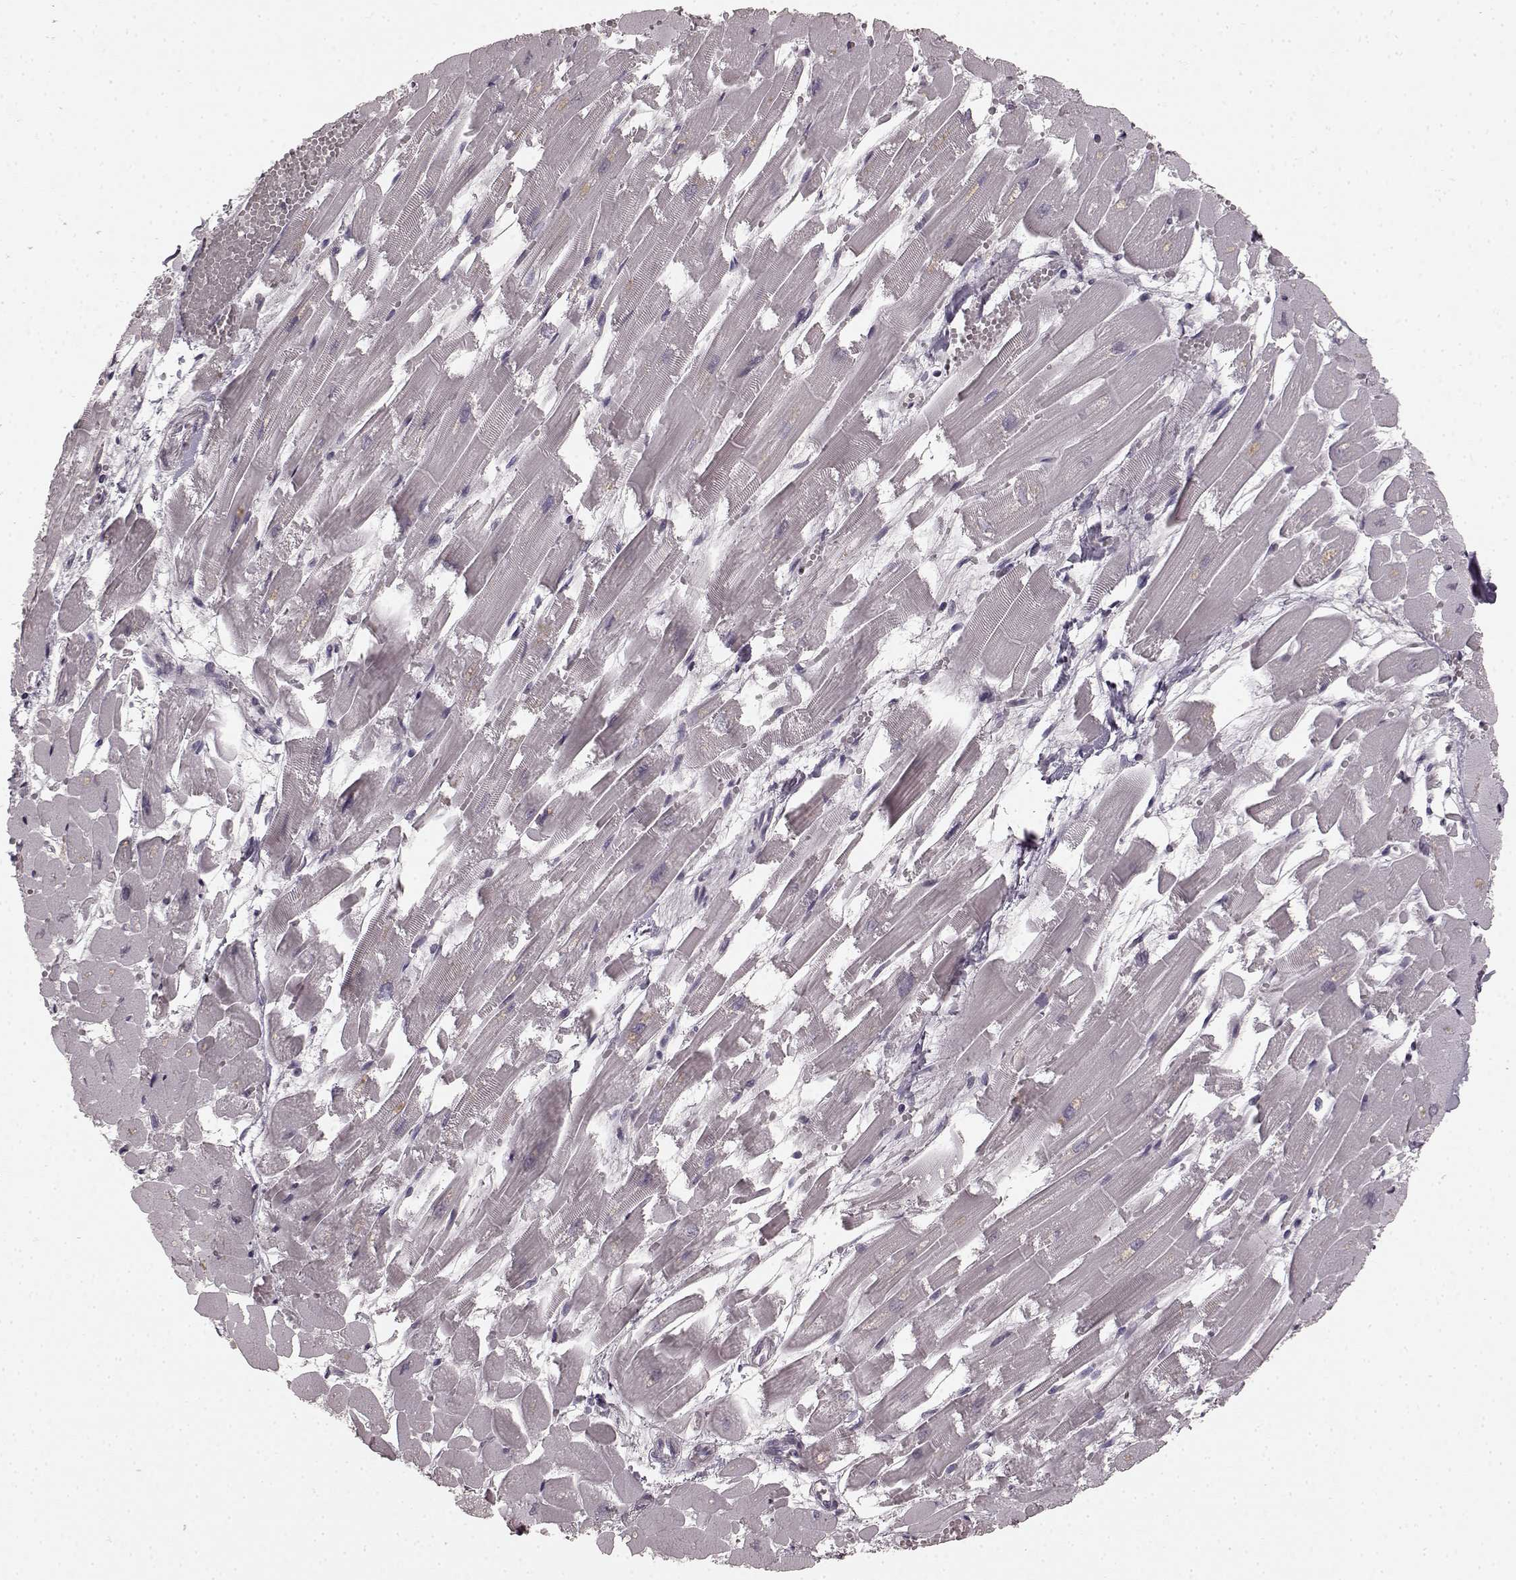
{"staining": {"intensity": "moderate", "quantity": "<25%", "location": "nuclear"}, "tissue": "heart muscle", "cell_type": "Cardiomyocytes", "image_type": "normal", "snomed": [{"axis": "morphology", "description": "Normal tissue, NOS"}, {"axis": "topography", "description": "Heart"}], "caption": "Immunohistochemistry (IHC) histopathology image of normal heart muscle stained for a protein (brown), which displays low levels of moderate nuclear expression in about <25% of cardiomyocytes.", "gene": "CCNA2", "patient": {"sex": "female", "age": 52}}